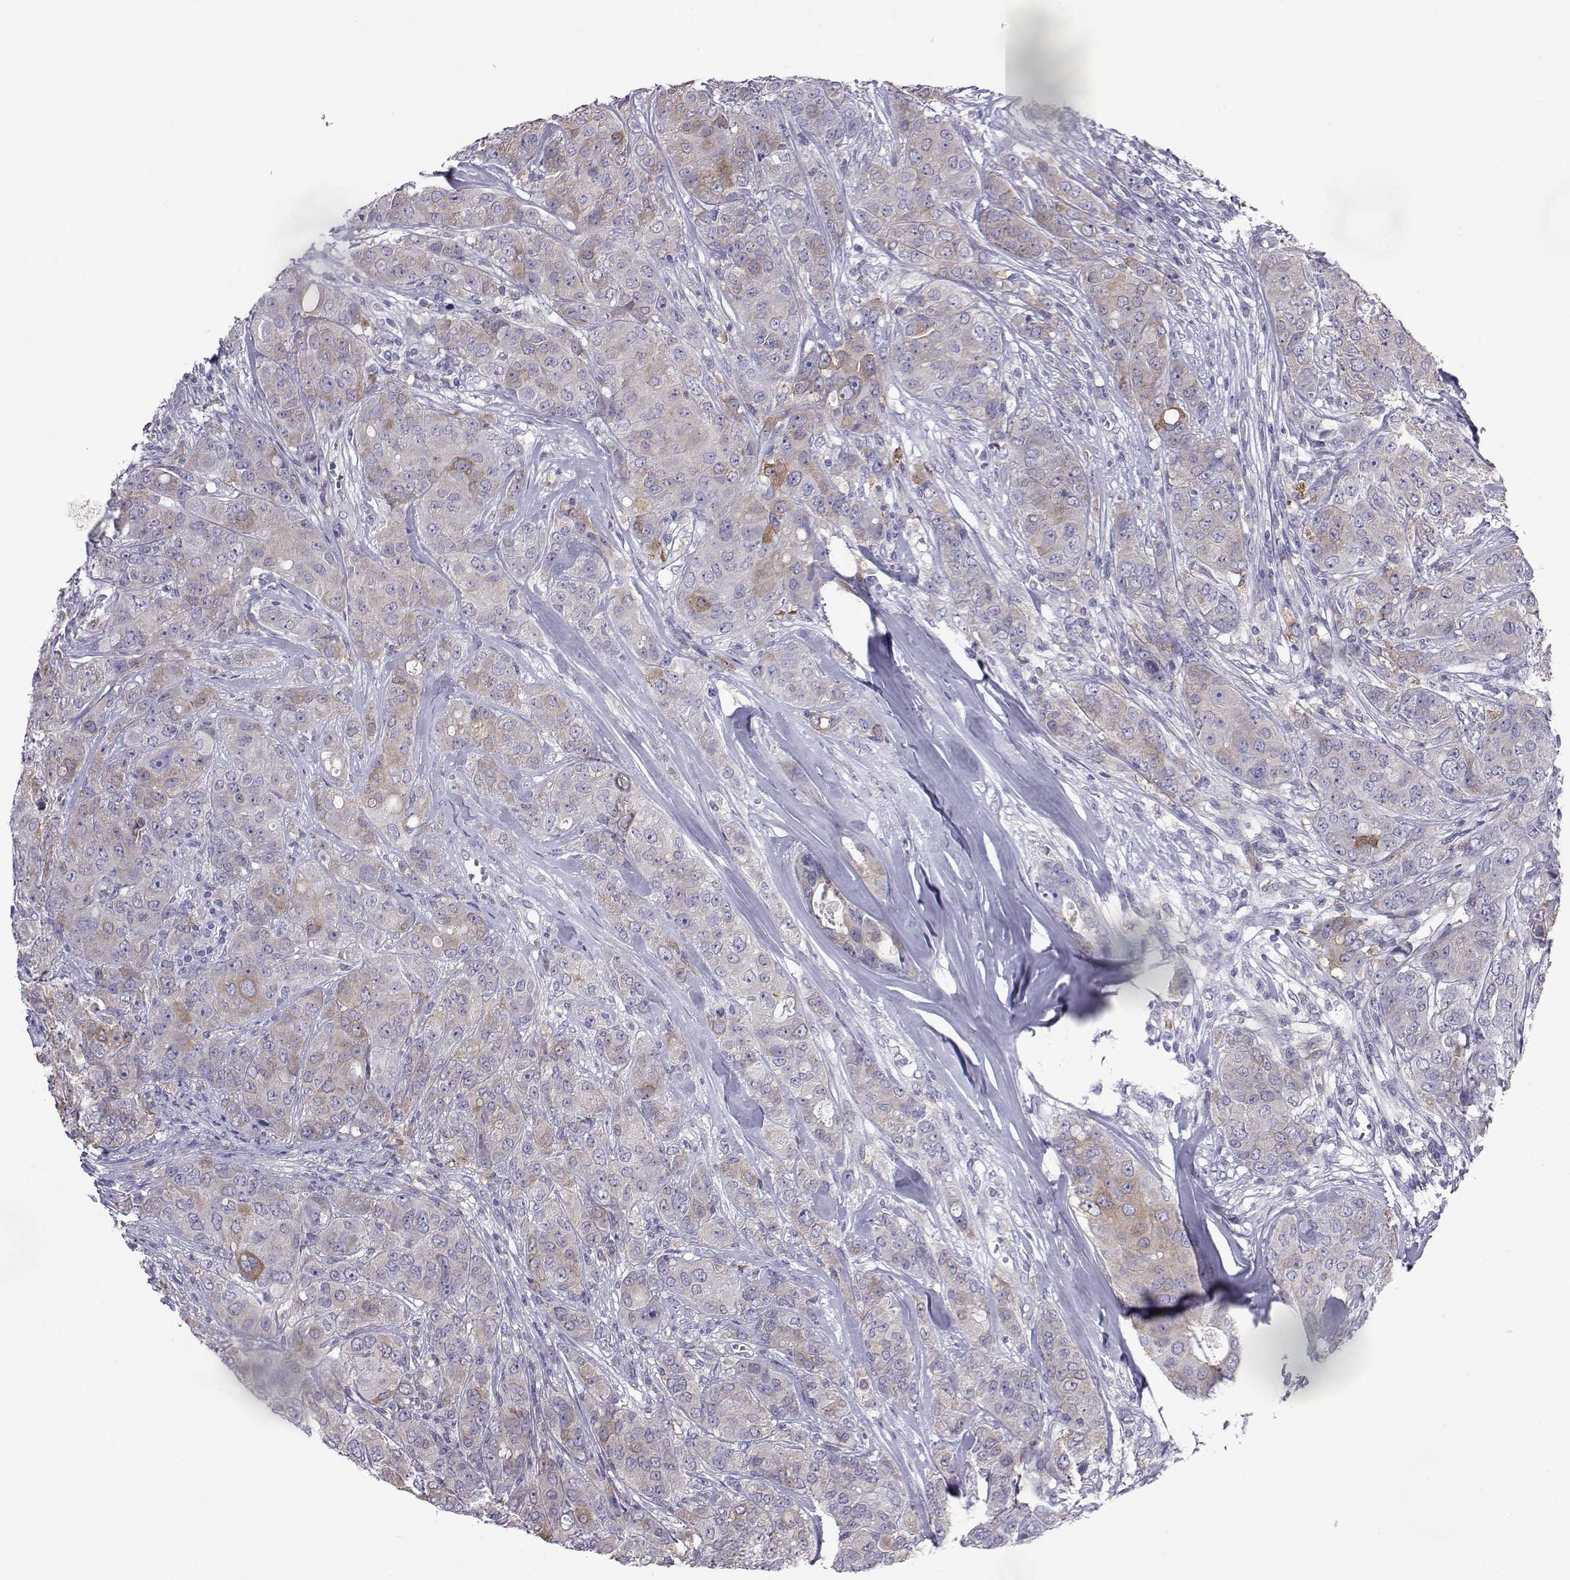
{"staining": {"intensity": "weak", "quantity": "25%-75%", "location": "cytoplasmic/membranous"}, "tissue": "breast cancer", "cell_type": "Tumor cells", "image_type": "cancer", "snomed": [{"axis": "morphology", "description": "Duct carcinoma"}, {"axis": "topography", "description": "Breast"}], "caption": "A high-resolution histopathology image shows IHC staining of breast cancer (invasive ductal carcinoma), which exhibits weak cytoplasmic/membranous expression in about 25%-75% of tumor cells. (DAB IHC with brightfield microscopy, high magnification).", "gene": "COL22A1", "patient": {"sex": "female", "age": 43}}